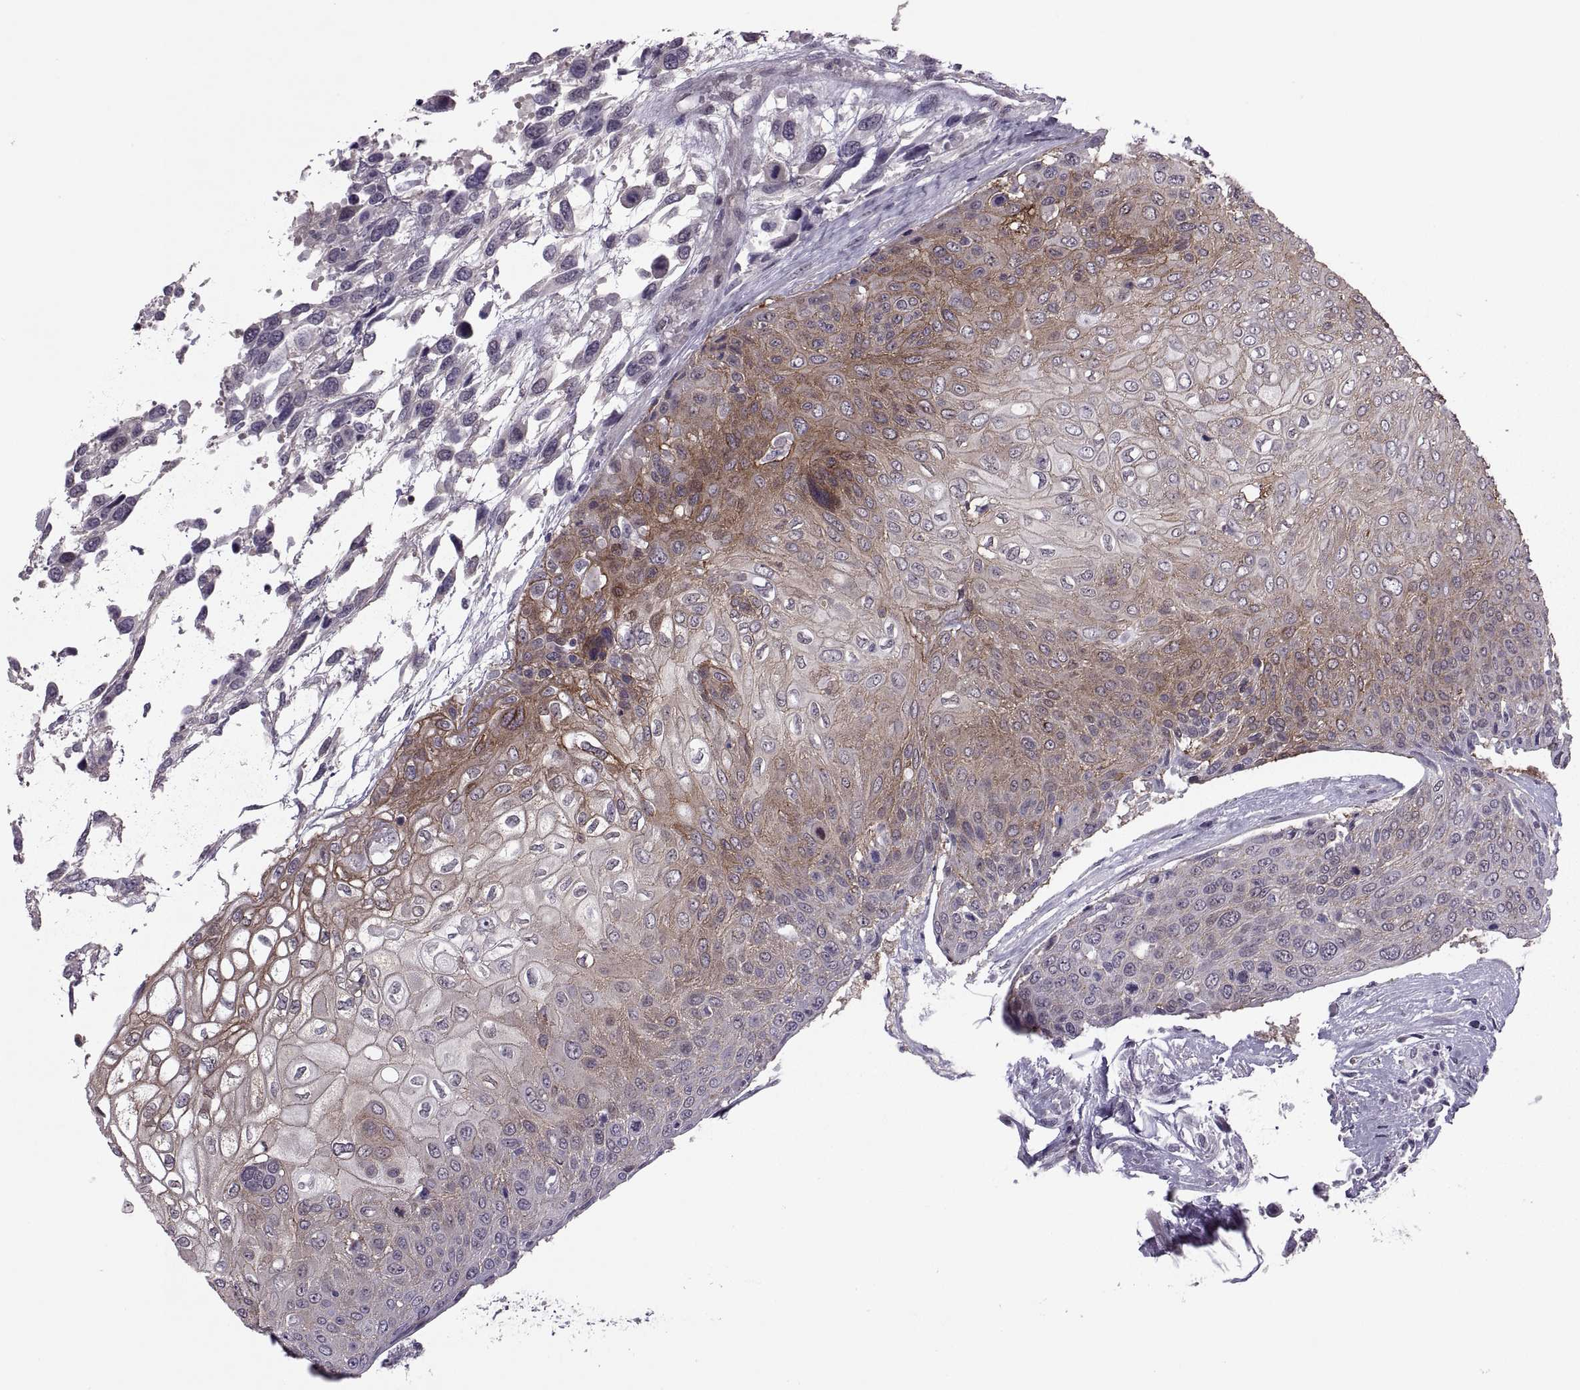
{"staining": {"intensity": "strong", "quantity": "<25%", "location": "cytoplasmic/membranous"}, "tissue": "urothelial cancer", "cell_type": "Tumor cells", "image_type": "cancer", "snomed": [{"axis": "morphology", "description": "Urothelial carcinoma, High grade"}, {"axis": "topography", "description": "Urinary bladder"}], "caption": "A medium amount of strong cytoplasmic/membranous expression is identified in approximately <25% of tumor cells in urothelial cancer tissue. (DAB (3,3'-diaminobenzidine) IHC with brightfield microscopy, high magnification).", "gene": "ODF3", "patient": {"sex": "female", "age": 70}}